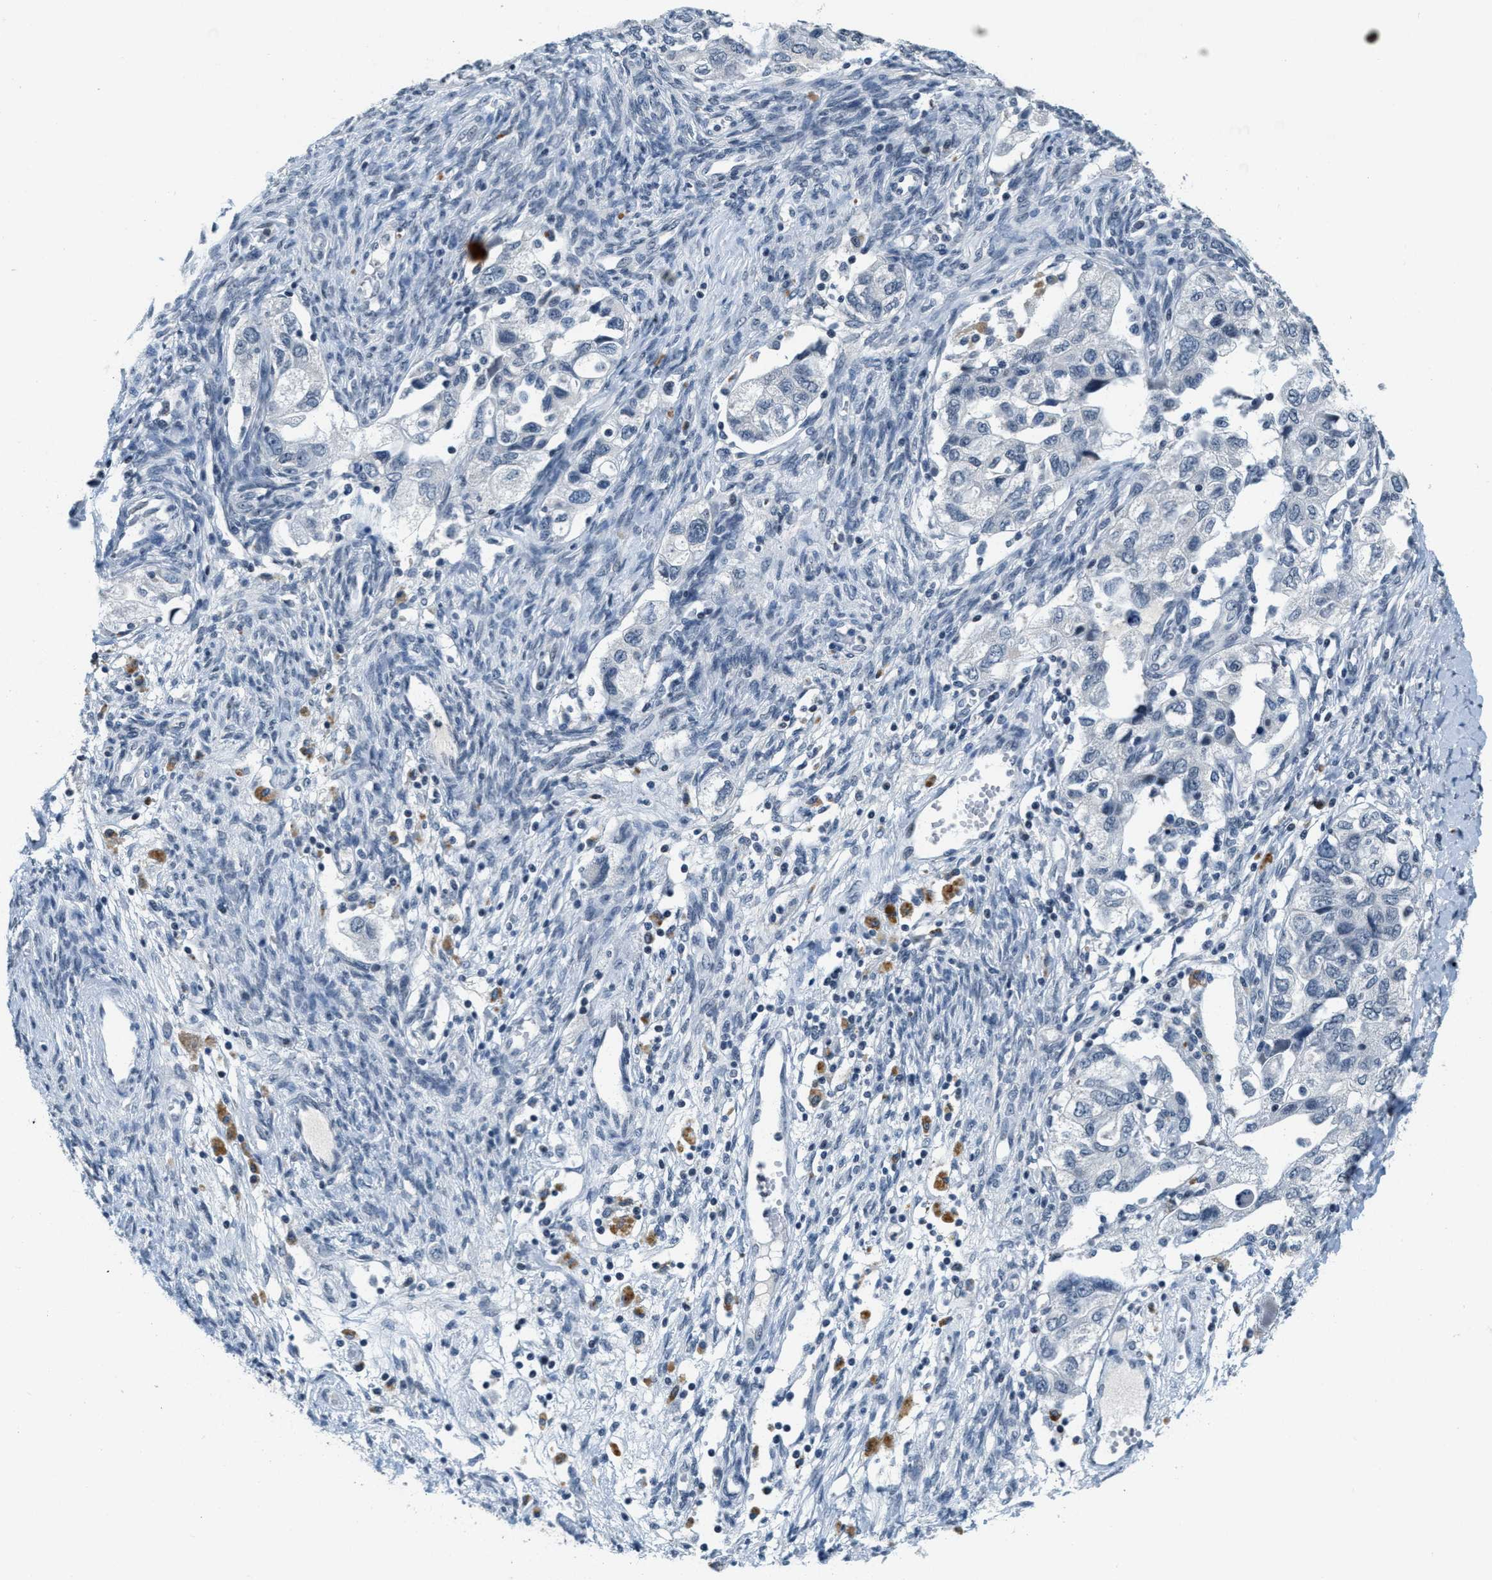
{"staining": {"intensity": "negative", "quantity": "none", "location": "none"}, "tissue": "ovarian cancer", "cell_type": "Tumor cells", "image_type": "cancer", "snomed": [{"axis": "morphology", "description": "Carcinoma, NOS"}, {"axis": "morphology", "description": "Cystadenocarcinoma, serous, NOS"}, {"axis": "topography", "description": "Ovary"}], "caption": "IHC histopathology image of ovarian cancer stained for a protein (brown), which demonstrates no positivity in tumor cells.", "gene": "CA4", "patient": {"sex": "female", "age": 69}}